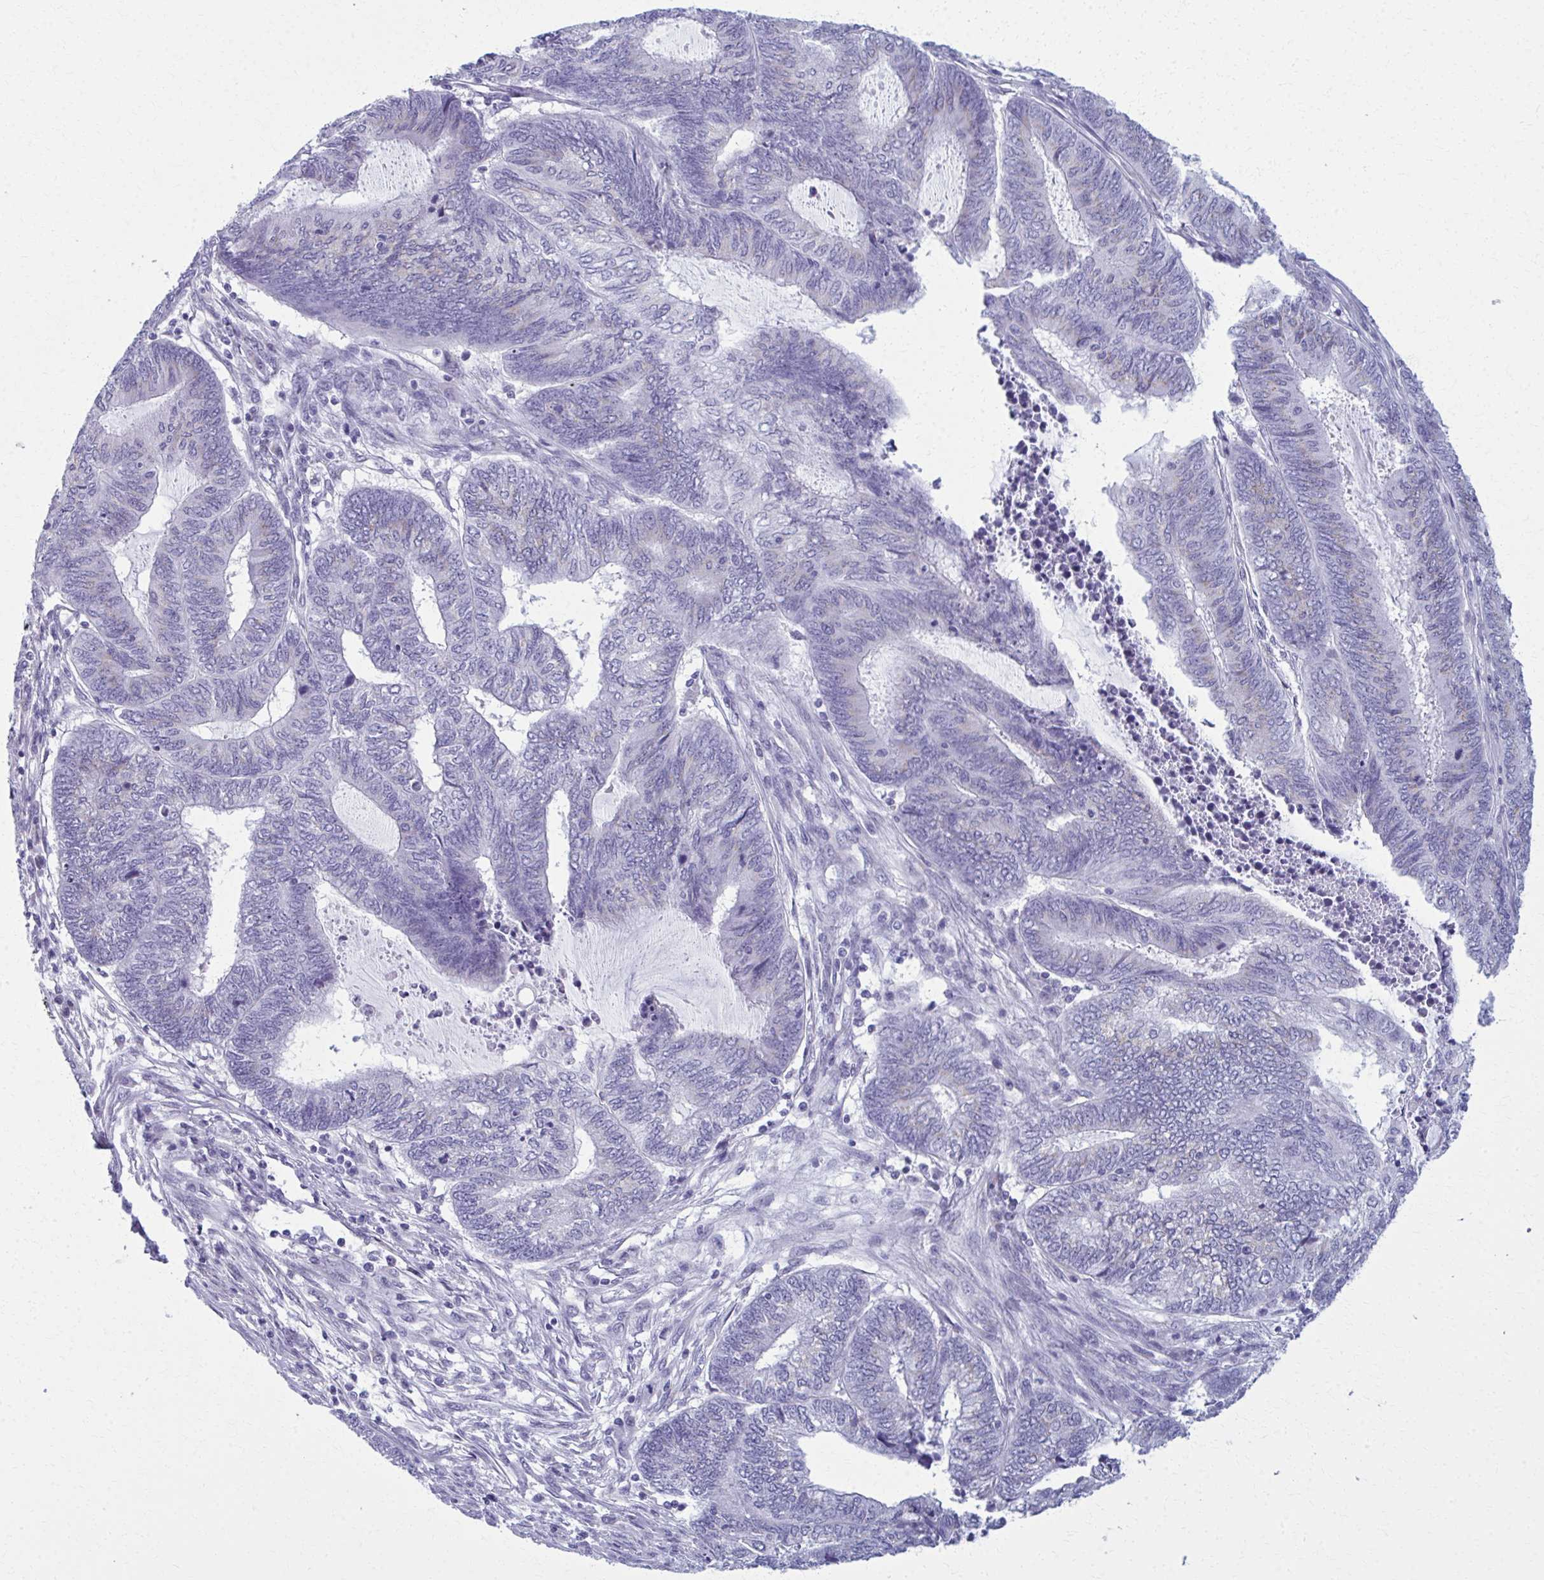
{"staining": {"intensity": "negative", "quantity": "none", "location": "none"}, "tissue": "endometrial cancer", "cell_type": "Tumor cells", "image_type": "cancer", "snomed": [{"axis": "morphology", "description": "Adenocarcinoma, NOS"}, {"axis": "topography", "description": "Uterus"}, {"axis": "topography", "description": "Endometrium"}], "caption": "This photomicrograph is of endometrial adenocarcinoma stained with immunohistochemistry to label a protein in brown with the nuclei are counter-stained blue. There is no expression in tumor cells.", "gene": "SCLY", "patient": {"sex": "female", "age": 70}}